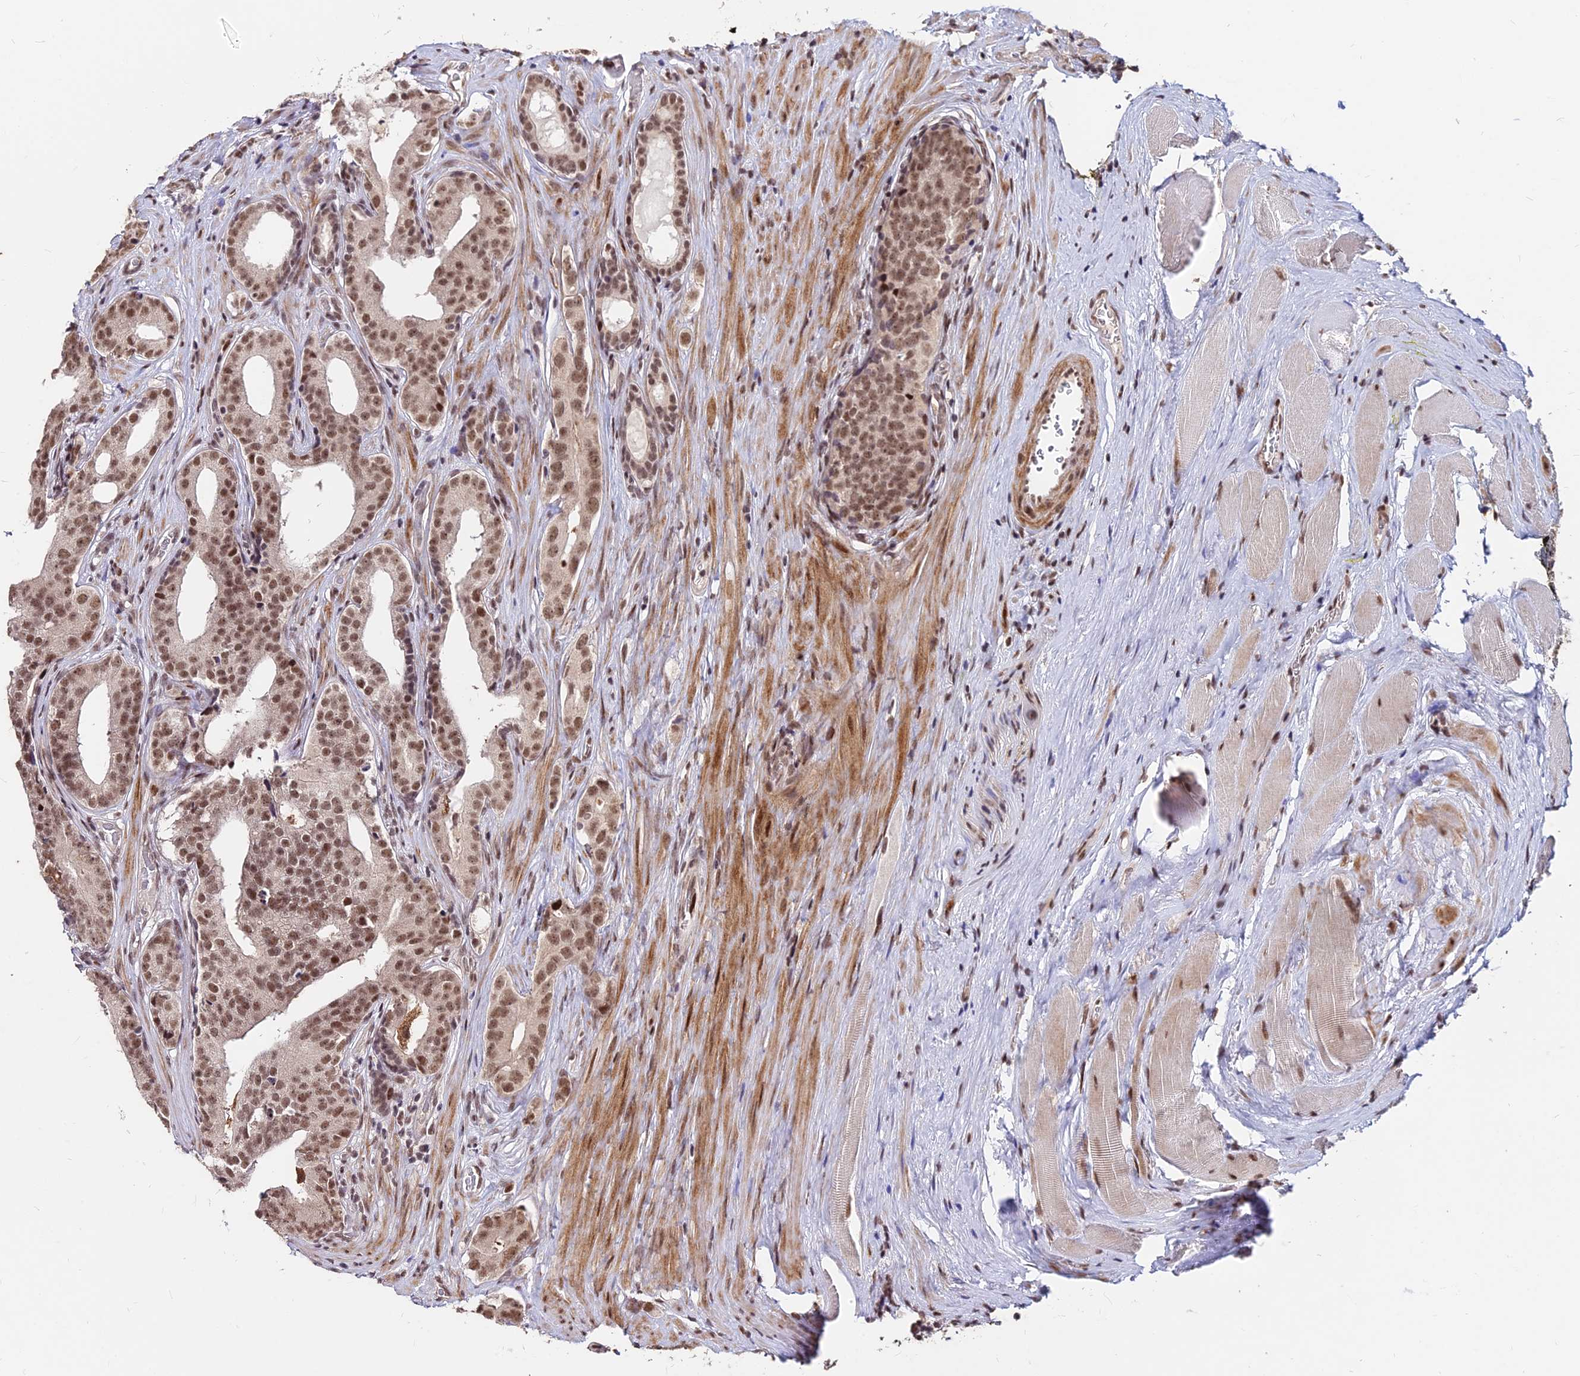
{"staining": {"intensity": "moderate", "quantity": ">75%", "location": "nuclear"}, "tissue": "prostate cancer", "cell_type": "Tumor cells", "image_type": "cancer", "snomed": [{"axis": "morphology", "description": "Adenocarcinoma, Low grade"}, {"axis": "topography", "description": "Prostate"}], "caption": "Low-grade adenocarcinoma (prostate) stained with DAB immunohistochemistry (IHC) displays medium levels of moderate nuclear expression in about >75% of tumor cells.", "gene": "ZBED4", "patient": {"sex": "male", "age": 71}}